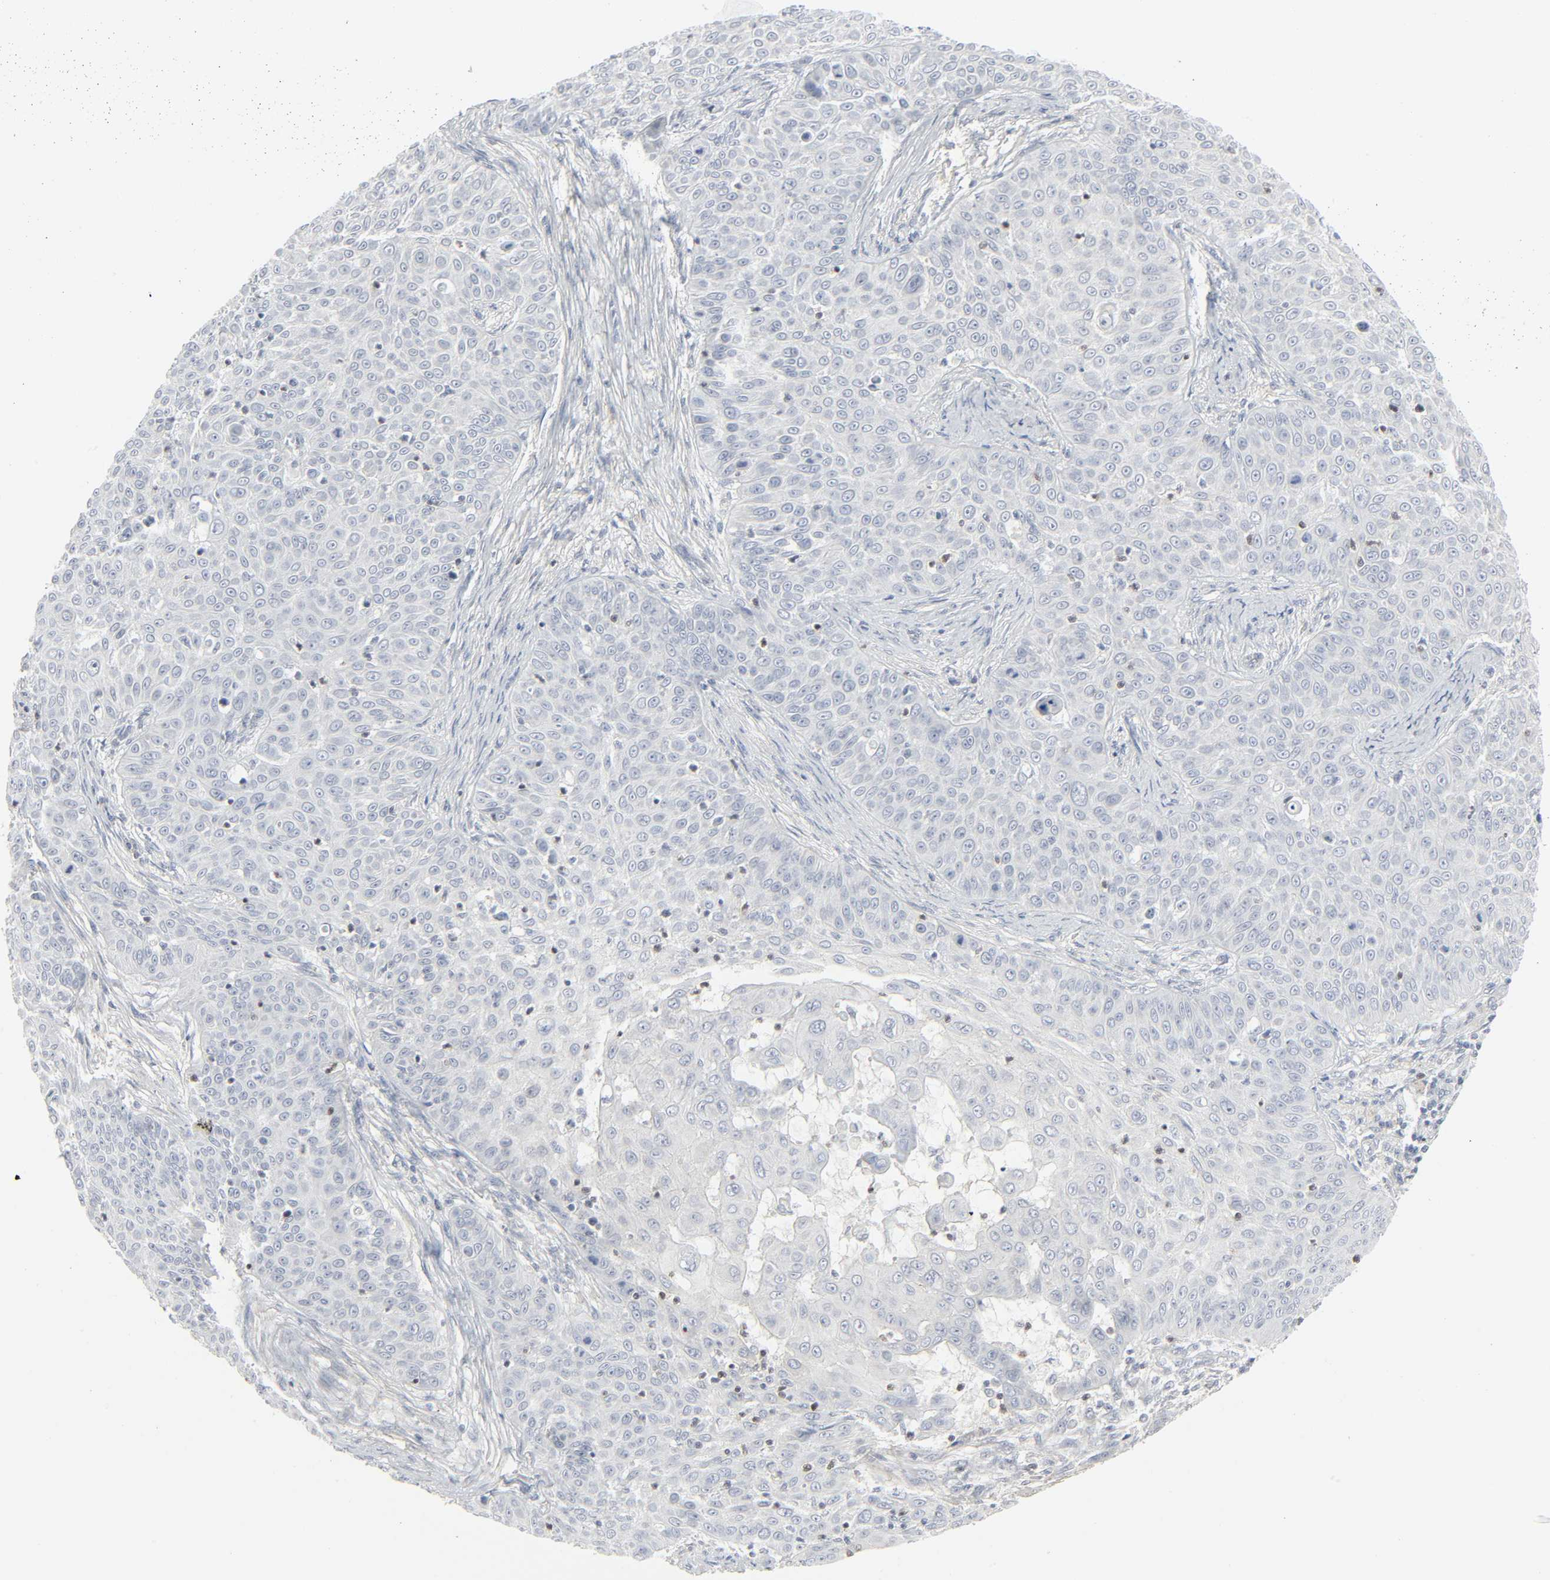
{"staining": {"intensity": "negative", "quantity": "none", "location": "none"}, "tissue": "skin cancer", "cell_type": "Tumor cells", "image_type": "cancer", "snomed": [{"axis": "morphology", "description": "Squamous cell carcinoma, NOS"}, {"axis": "topography", "description": "Skin"}], "caption": "Human skin cancer stained for a protein using IHC shows no expression in tumor cells.", "gene": "ZBTB16", "patient": {"sex": "male", "age": 82}}